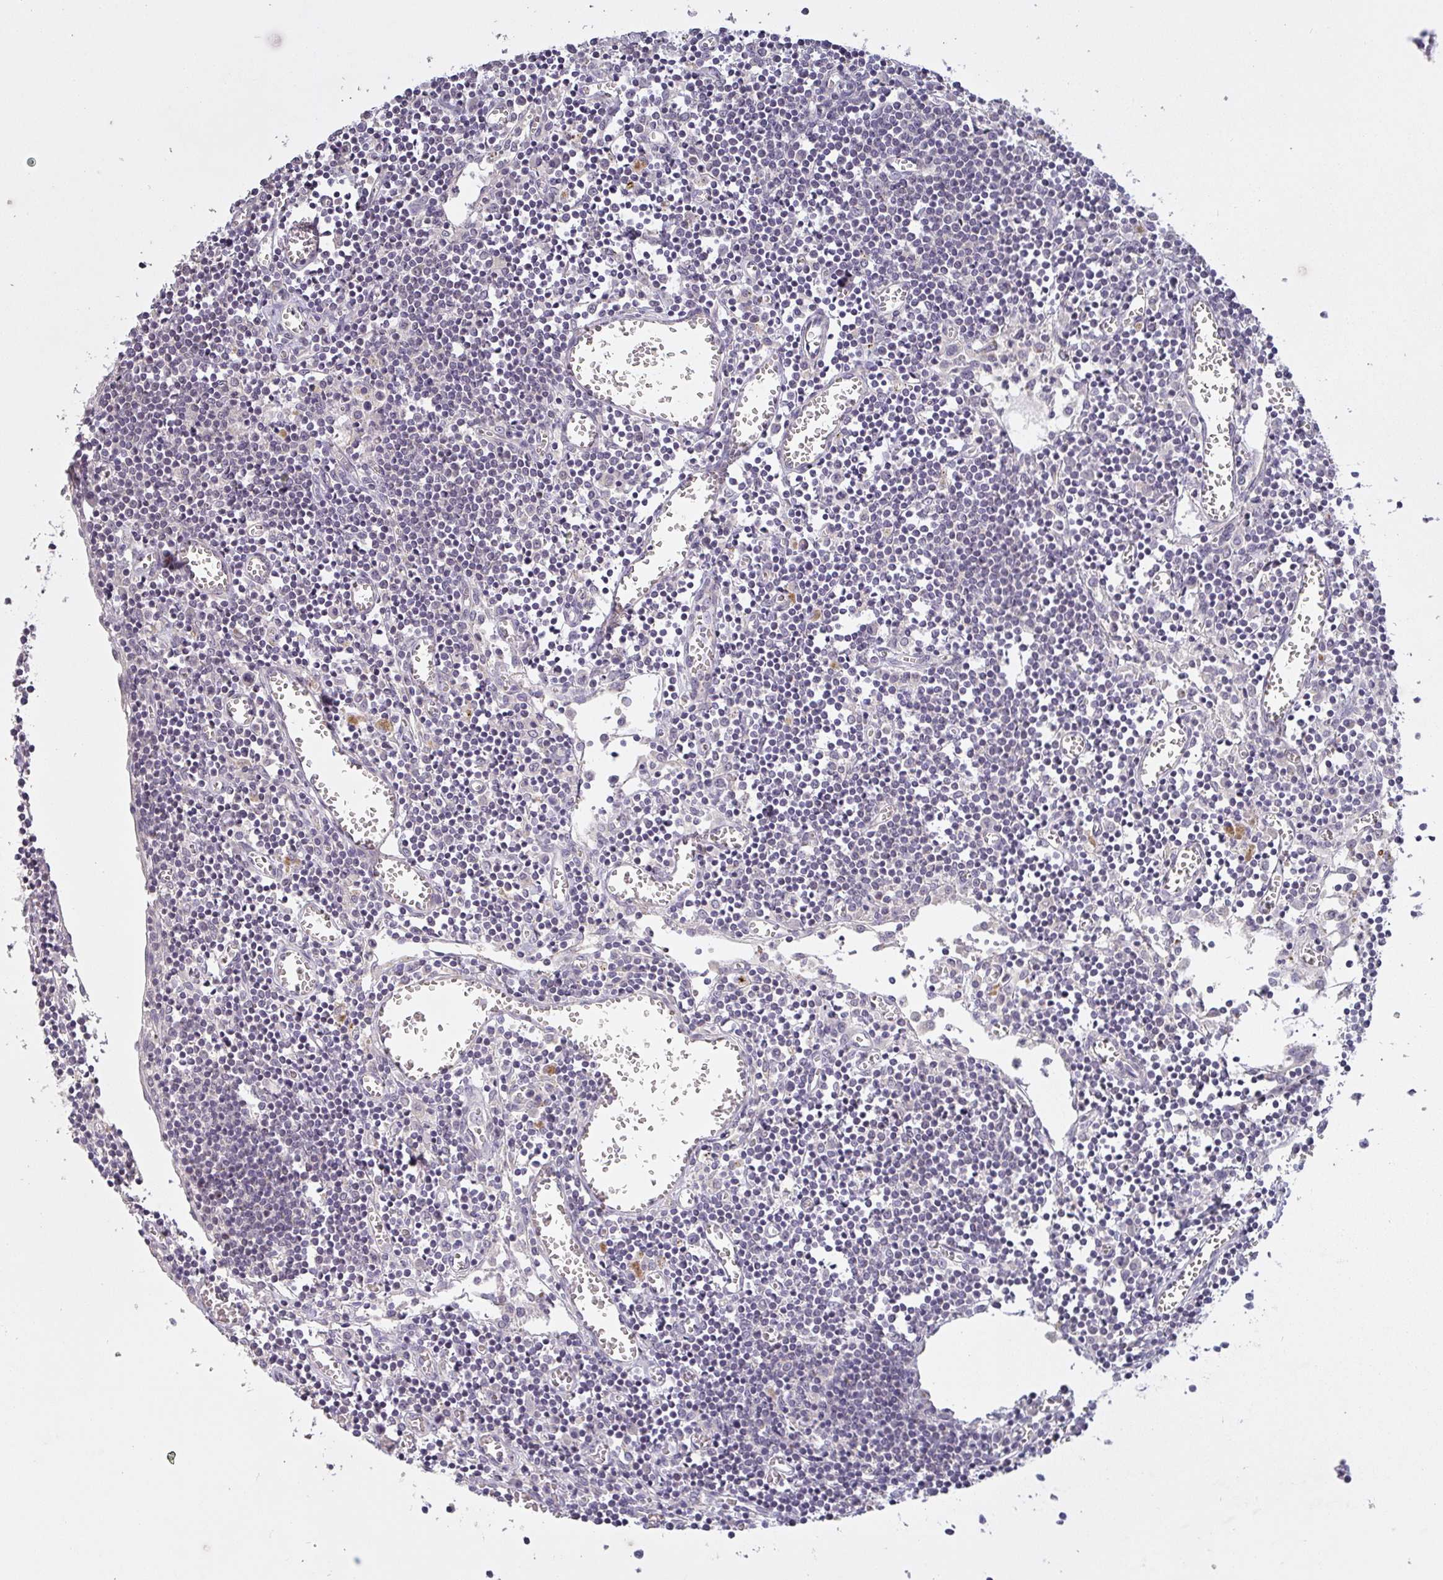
{"staining": {"intensity": "weak", "quantity": "<25%", "location": "cytoplasmic/membranous"}, "tissue": "lymph node", "cell_type": "Germinal center cells", "image_type": "normal", "snomed": [{"axis": "morphology", "description": "Normal tissue, NOS"}, {"axis": "topography", "description": "Lymph node"}], "caption": "Germinal center cells are negative for brown protein staining in benign lymph node. Nuclei are stained in blue.", "gene": "TMEM219", "patient": {"sex": "male", "age": 66}}